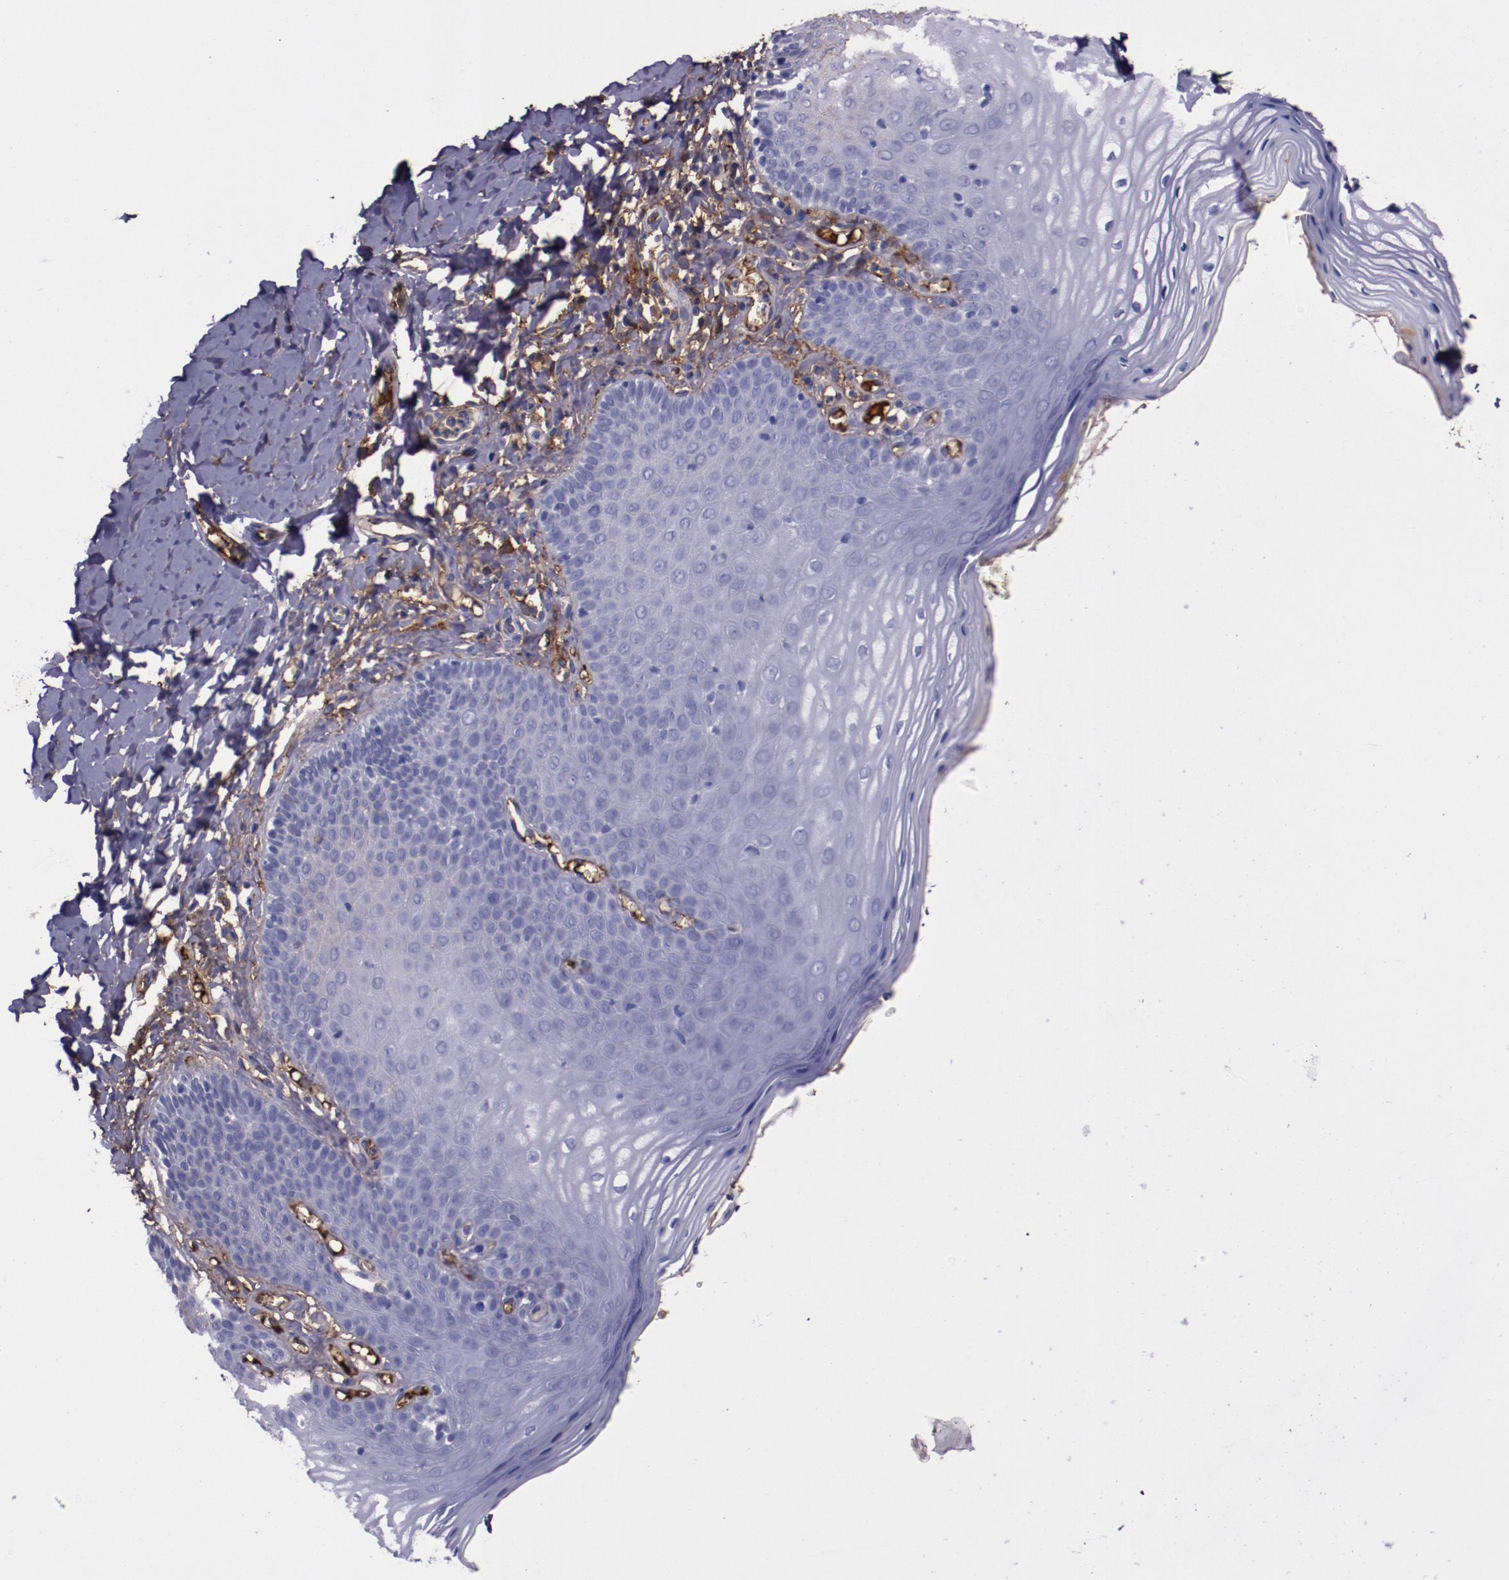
{"staining": {"intensity": "negative", "quantity": "none", "location": "none"}, "tissue": "vagina", "cell_type": "Squamous epithelial cells", "image_type": "normal", "snomed": [{"axis": "morphology", "description": "Normal tissue, NOS"}, {"axis": "topography", "description": "Vagina"}], "caption": "Squamous epithelial cells show no significant positivity in normal vagina.", "gene": "A2M", "patient": {"sex": "female", "age": 55}}